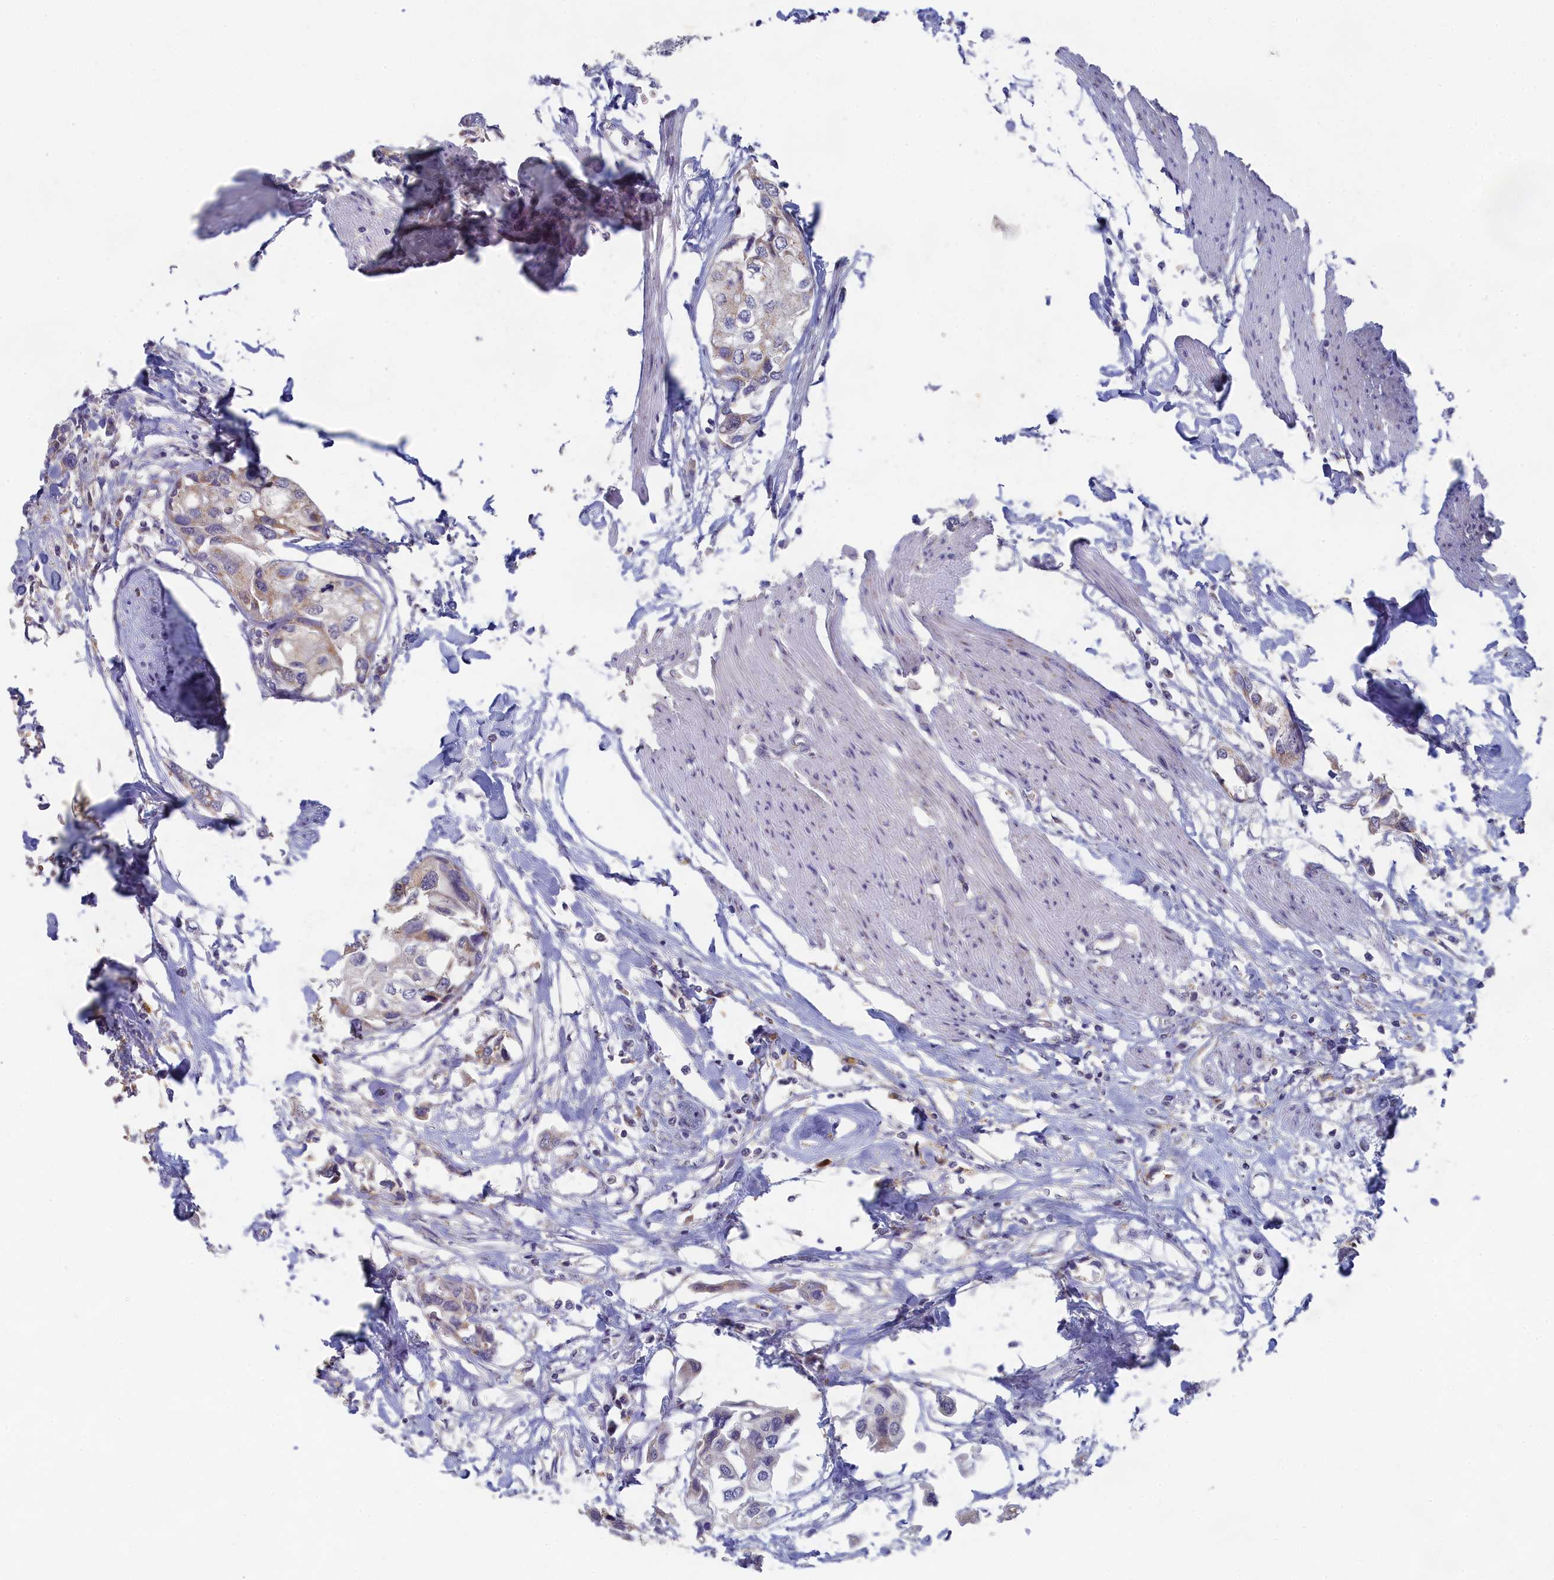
{"staining": {"intensity": "weak", "quantity": "<25%", "location": "cytoplasmic/membranous"}, "tissue": "urothelial cancer", "cell_type": "Tumor cells", "image_type": "cancer", "snomed": [{"axis": "morphology", "description": "Urothelial carcinoma, High grade"}, {"axis": "topography", "description": "Urinary bladder"}], "caption": "Tumor cells show no significant protein expression in urothelial cancer.", "gene": "LRIF1", "patient": {"sex": "male", "age": 64}}